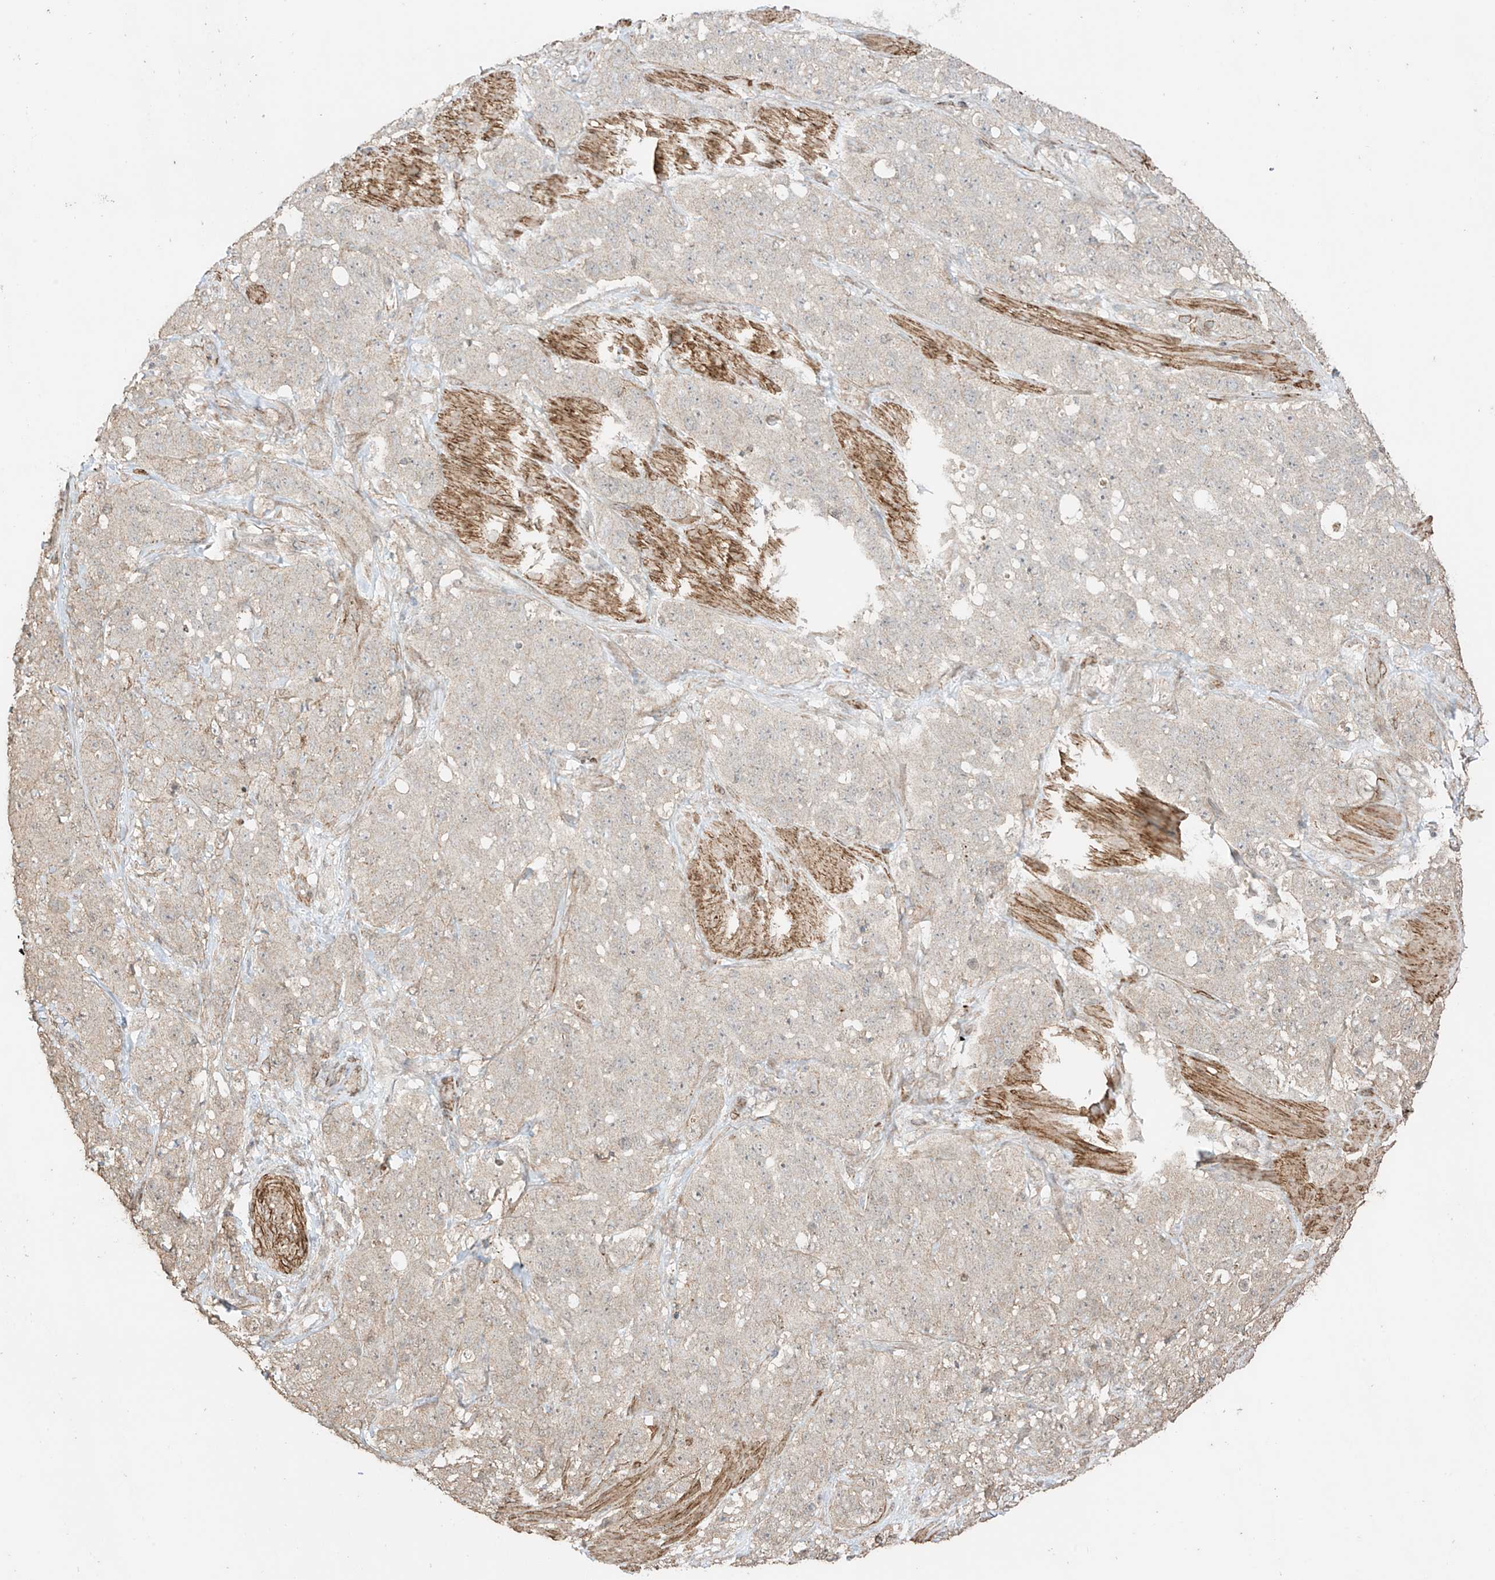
{"staining": {"intensity": "negative", "quantity": "none", "location": "none"}, "tissue": "stomach cancer", "cell_type": "Tumor cells", "image_type": "cancer", "snomed": [{"axis": "morphology", "description": "Adenocarcinoma, NOS"}, {"axis": "topography", "description": "Stomach"}], "caption": "IHC histopathology image of neoplastic tissue: stomach cancer (adenocarcinoma) stained with DAB (3,3'-diaminobenzidine) exhibits no significant protein staining in tumor cells.", "gene": "TTLL5", "patient": {"sex": "male", "age": 48}}